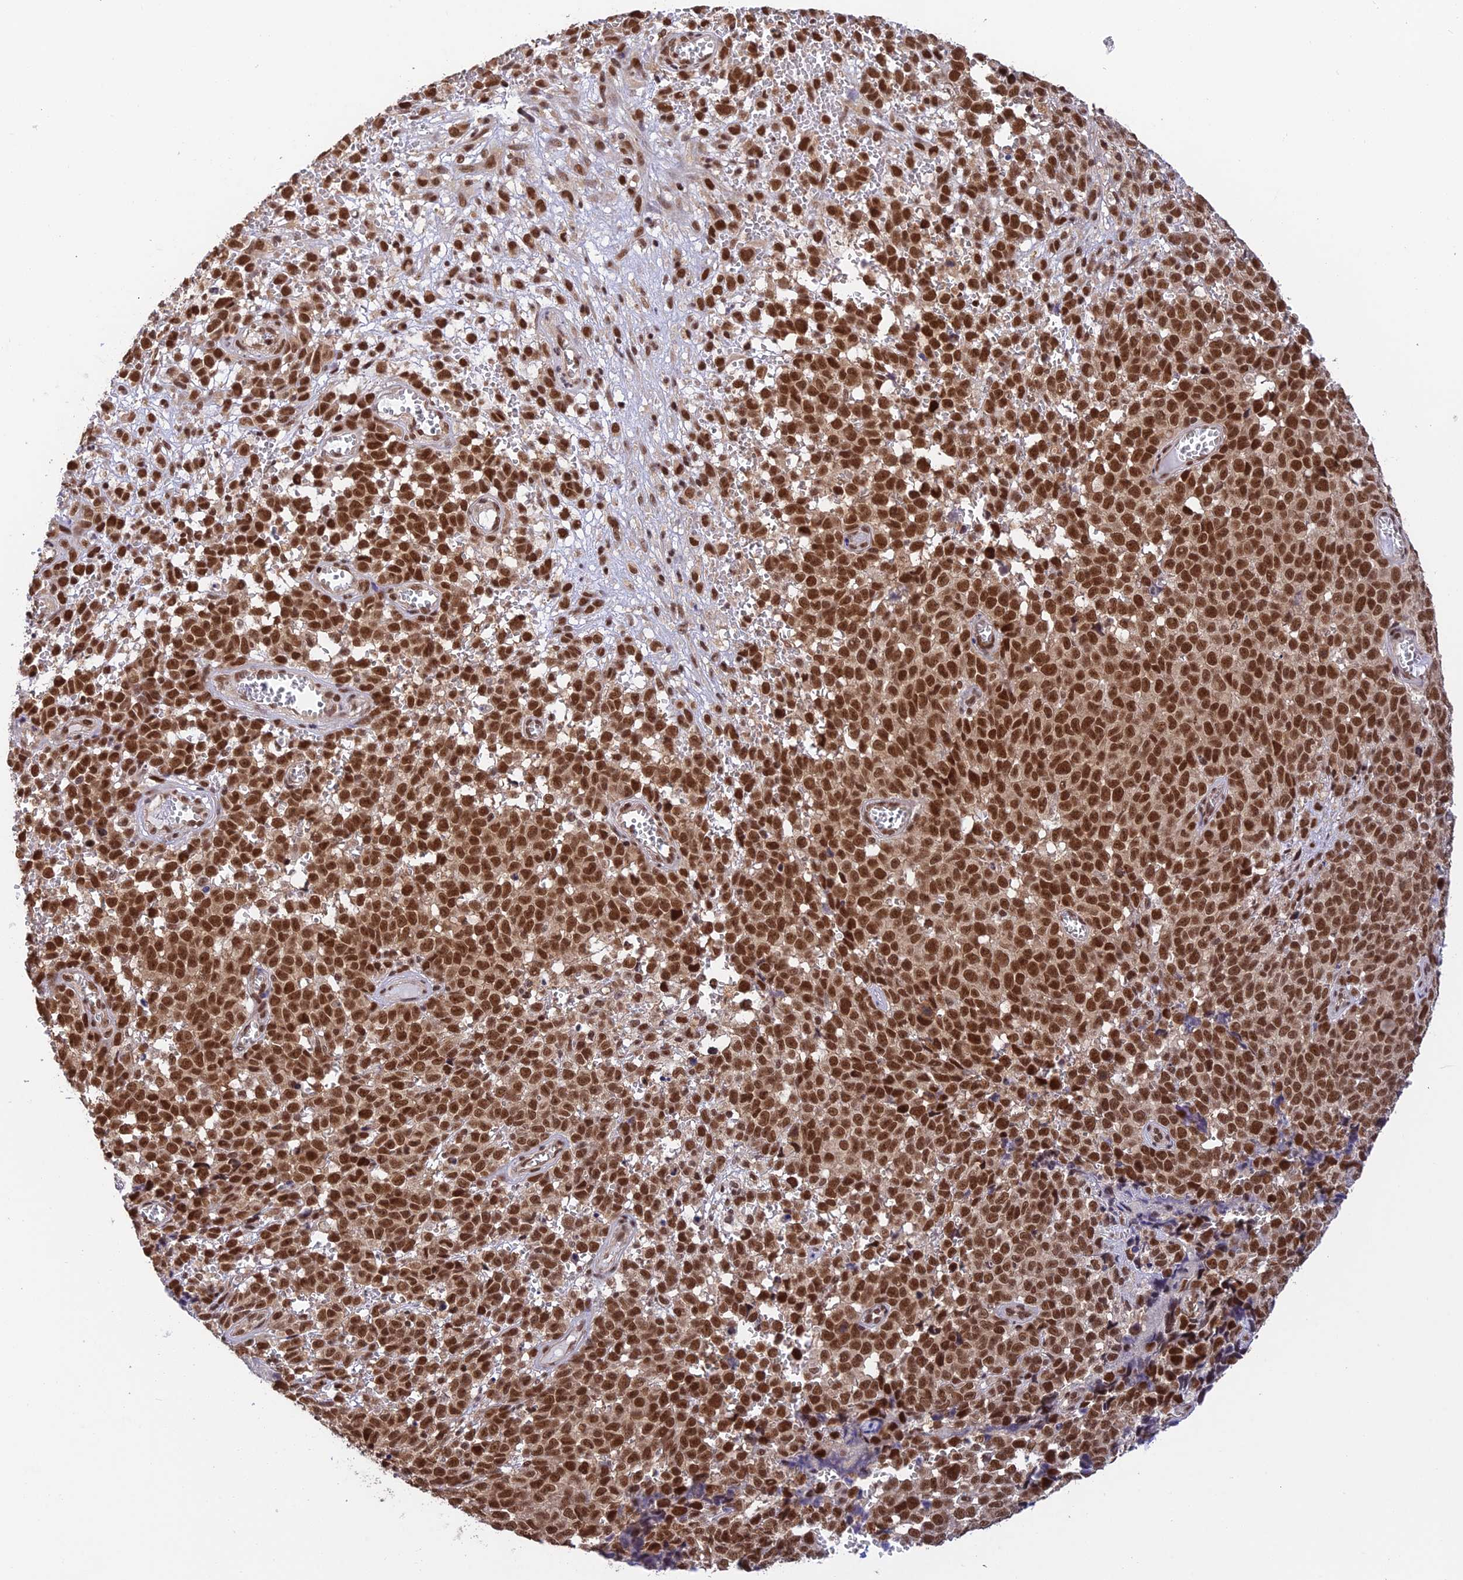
{"staining": {"intensity": "strong", "quantity": ">75%", "location": "nuclear"}, "tissue": "melanoma", "cell_type": "Tumor cells", "image_type": "cancer", "snomed": [{"axis": "morphology", "description": "Malignant melanoma, NOS"}, {"axis": "topography", "description": "Nose, NOS"}], "caption": "Protein analysis of melanoma tissue reveals strong nuclear staining in about >75% of tumor cells. (brown staining indicates protein expression, while blue staining denotes nuclei).", "gene": "THAP11", "patient": {"sex": "female", "age": 48}}